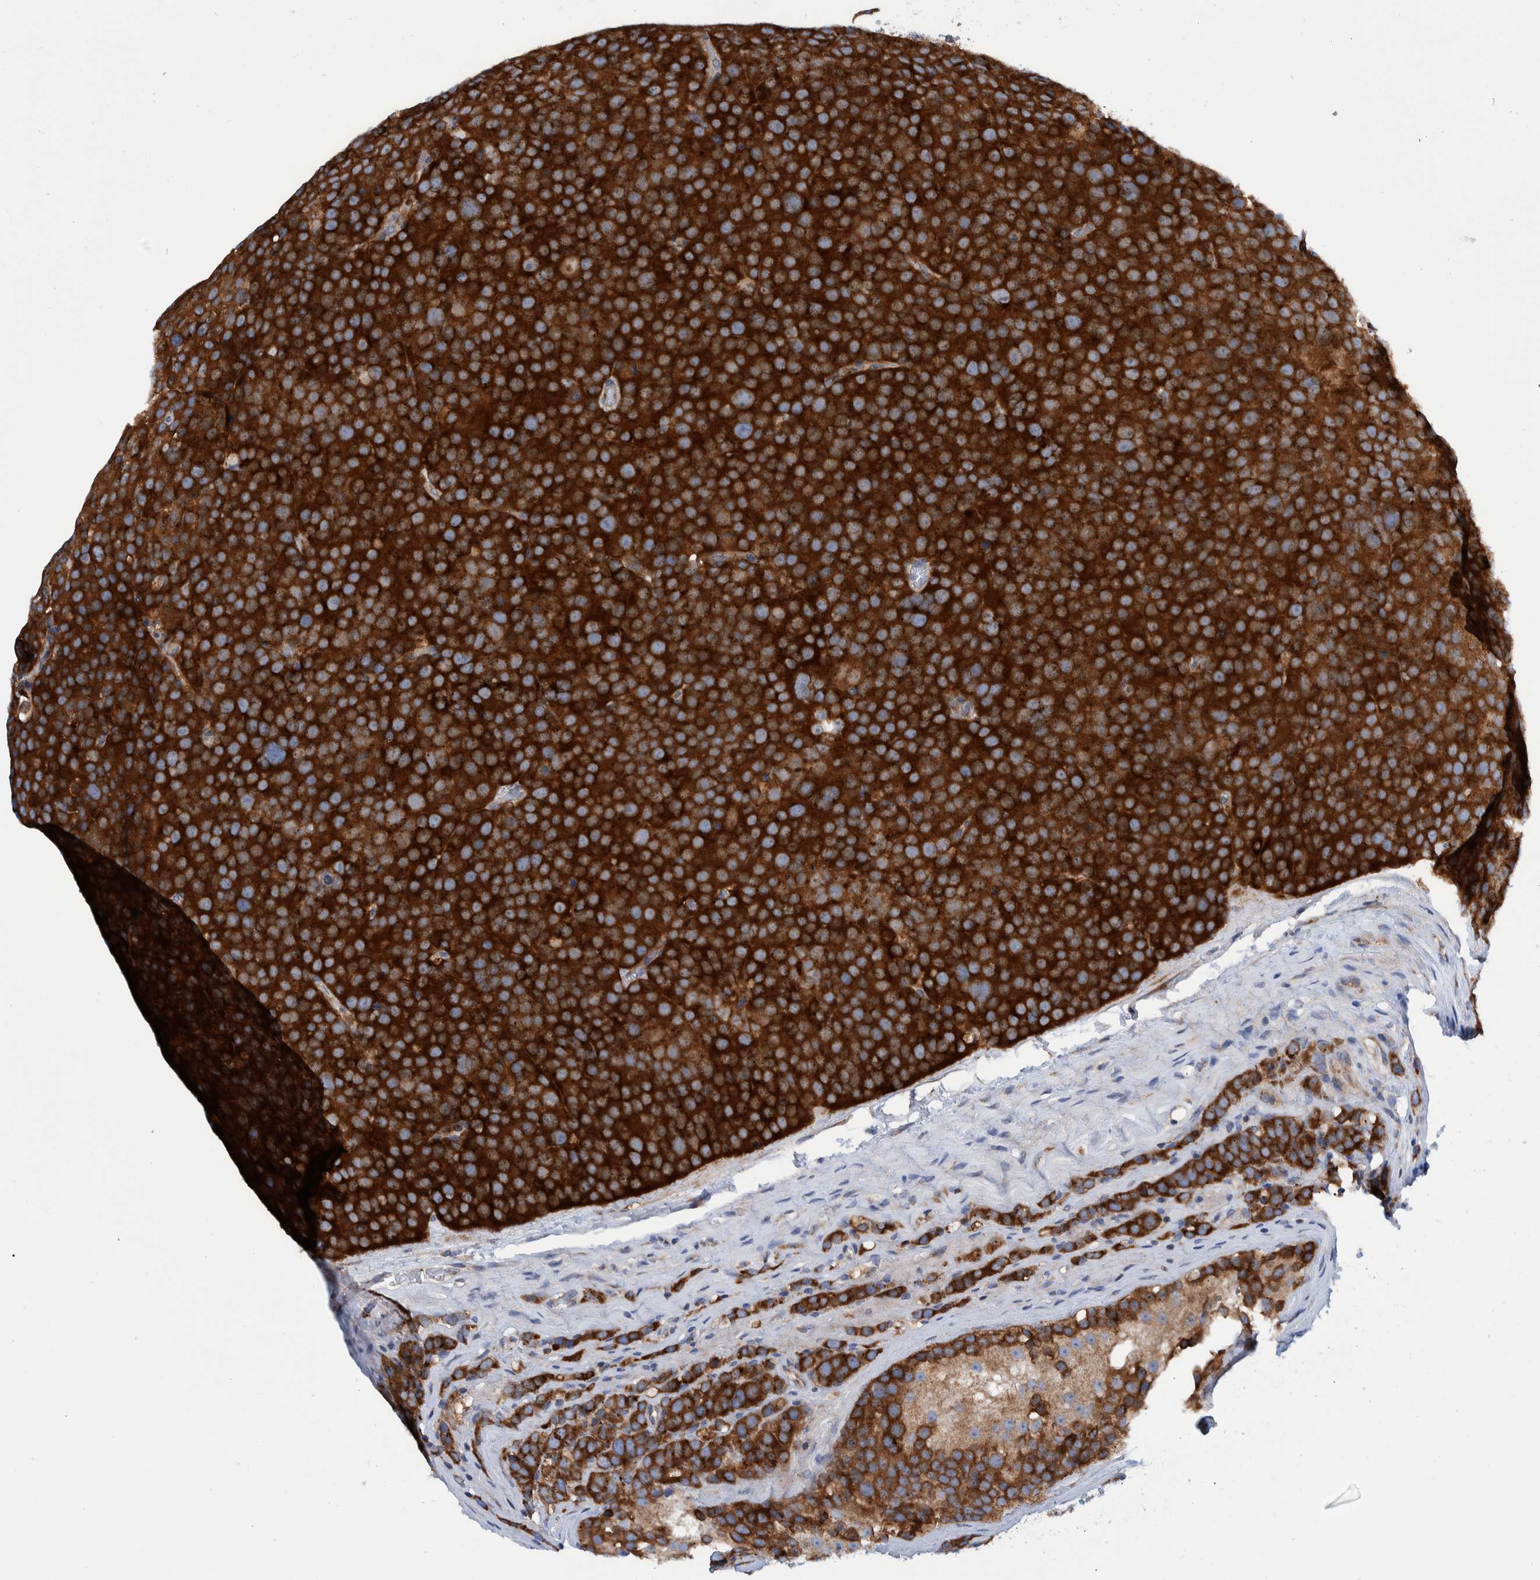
{"staining": {"intensity": "strong", "quantity": ">75%", "location": "cytoplasmic/membranous"}, "tissue": "testis cancer", "cell_type": "Tumor cells", "image_type": "cancer", "snomed": [{"axis": "morphology", "description": "Seminoma, NOS"}, {"axis": "topography", "description": "Testis"}], "caption": "Protein analysis of testis cancer (seminoma) tissue shows strong cytoplasmic/membranous expression in approximately >75% of tumor cells.", "gene": "TRIM58", "patient": {"sex": "male", "age": 71}}